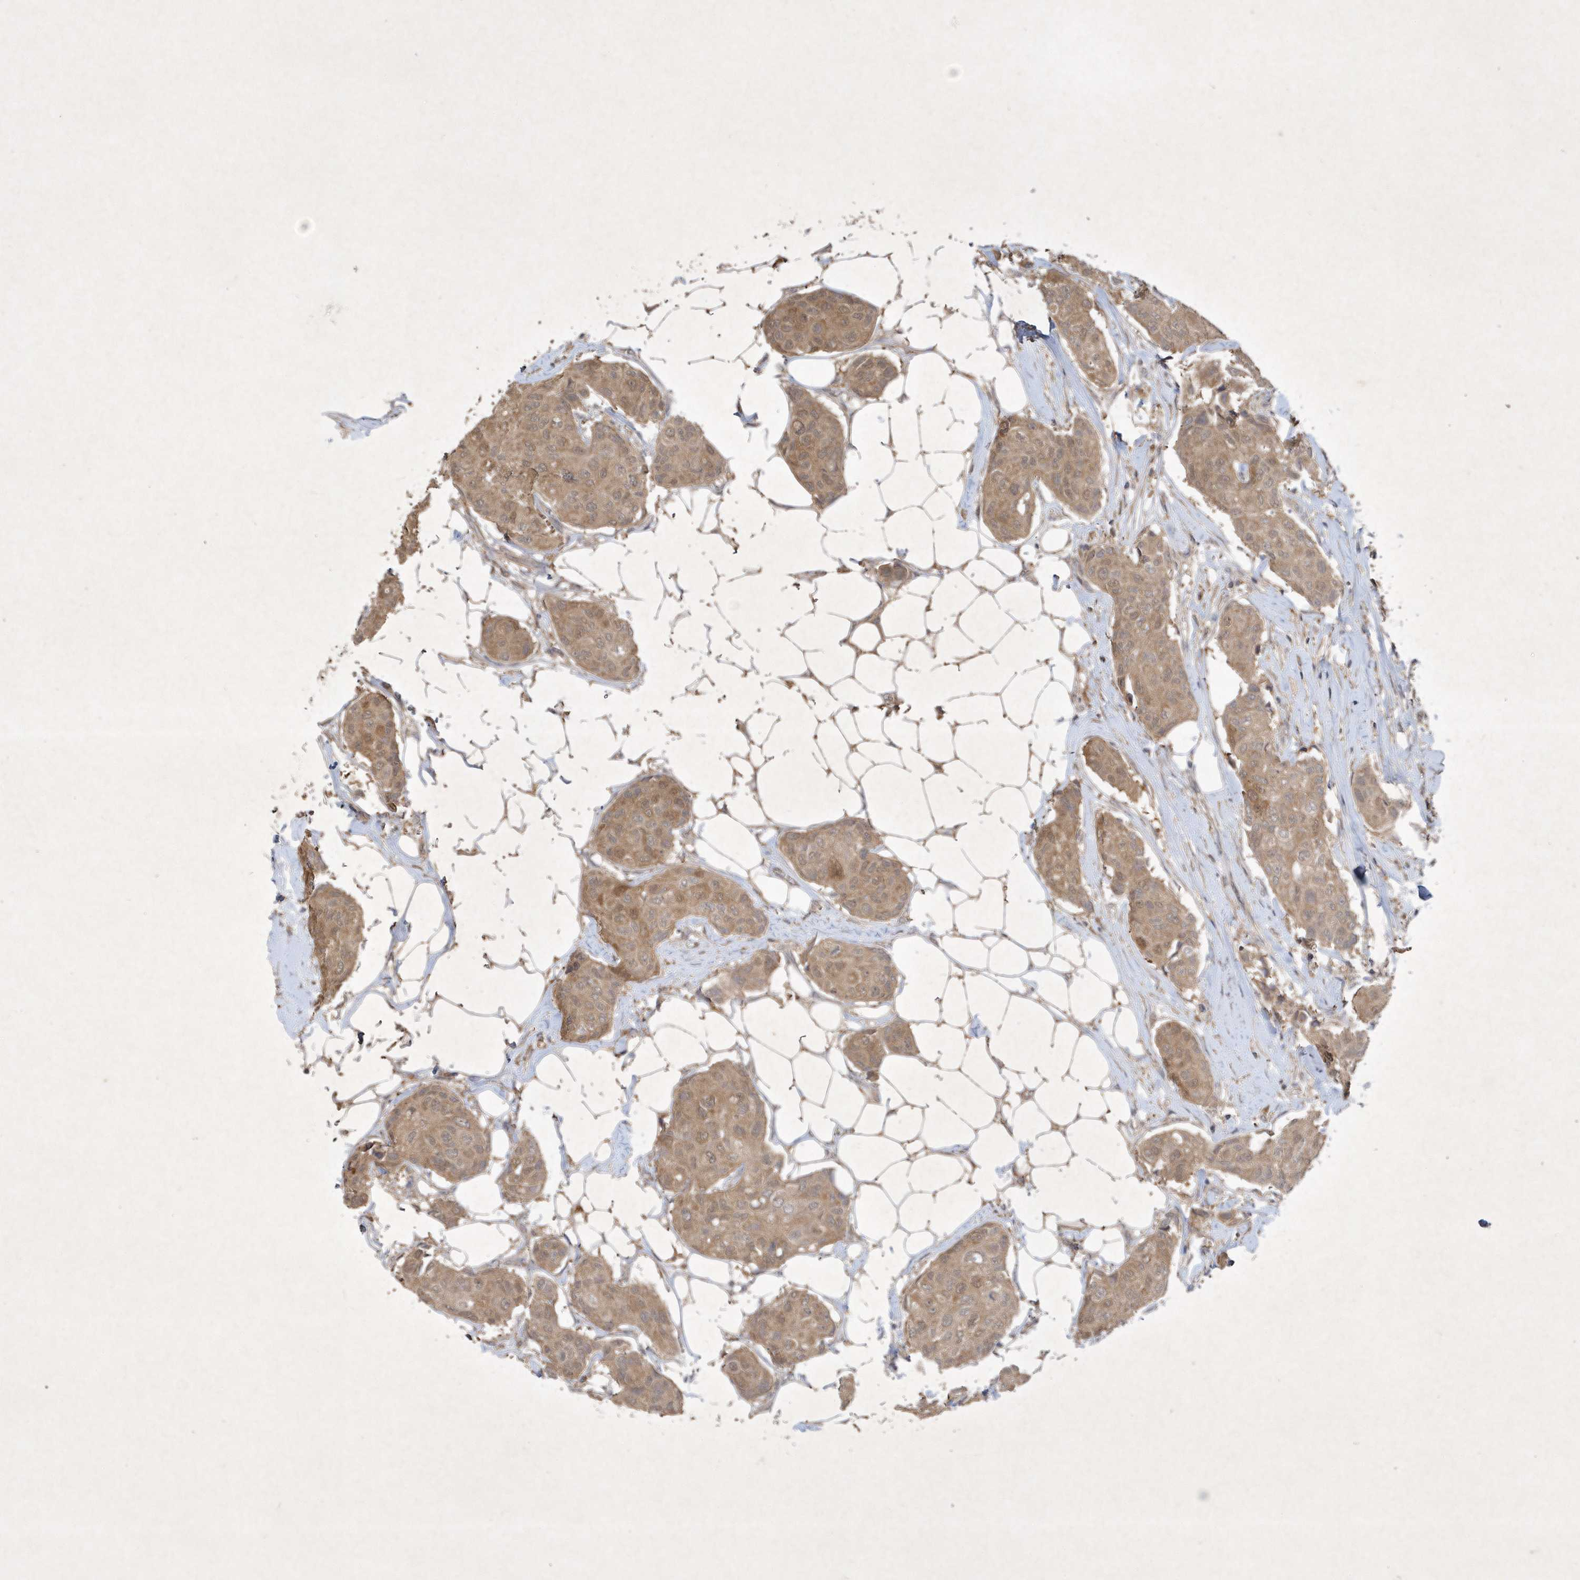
{"staining": {"intensity": "moderate", "quantity": ">75%", "location": "cytoplasmic/membranous"}, "tissue": "breast cancer", "cell_type": "Tumor cells", "image_type": "cancer", "snomed": [{"axis": "morphology", "description": "Duct carcinoma"}, {"axis": "topography", "description": "Breast"}], "caption": "Immunohistochemical staining of human infiltrating ductal carcinoma (breast) exhibits moderate cytoplasmic/membranous protein staining in about >75% of tumor cells. (IHC, brightfield microscopy, high magnification).", "gene": "AKR7A2", "patient": {"sex": "female", "age": 80}}